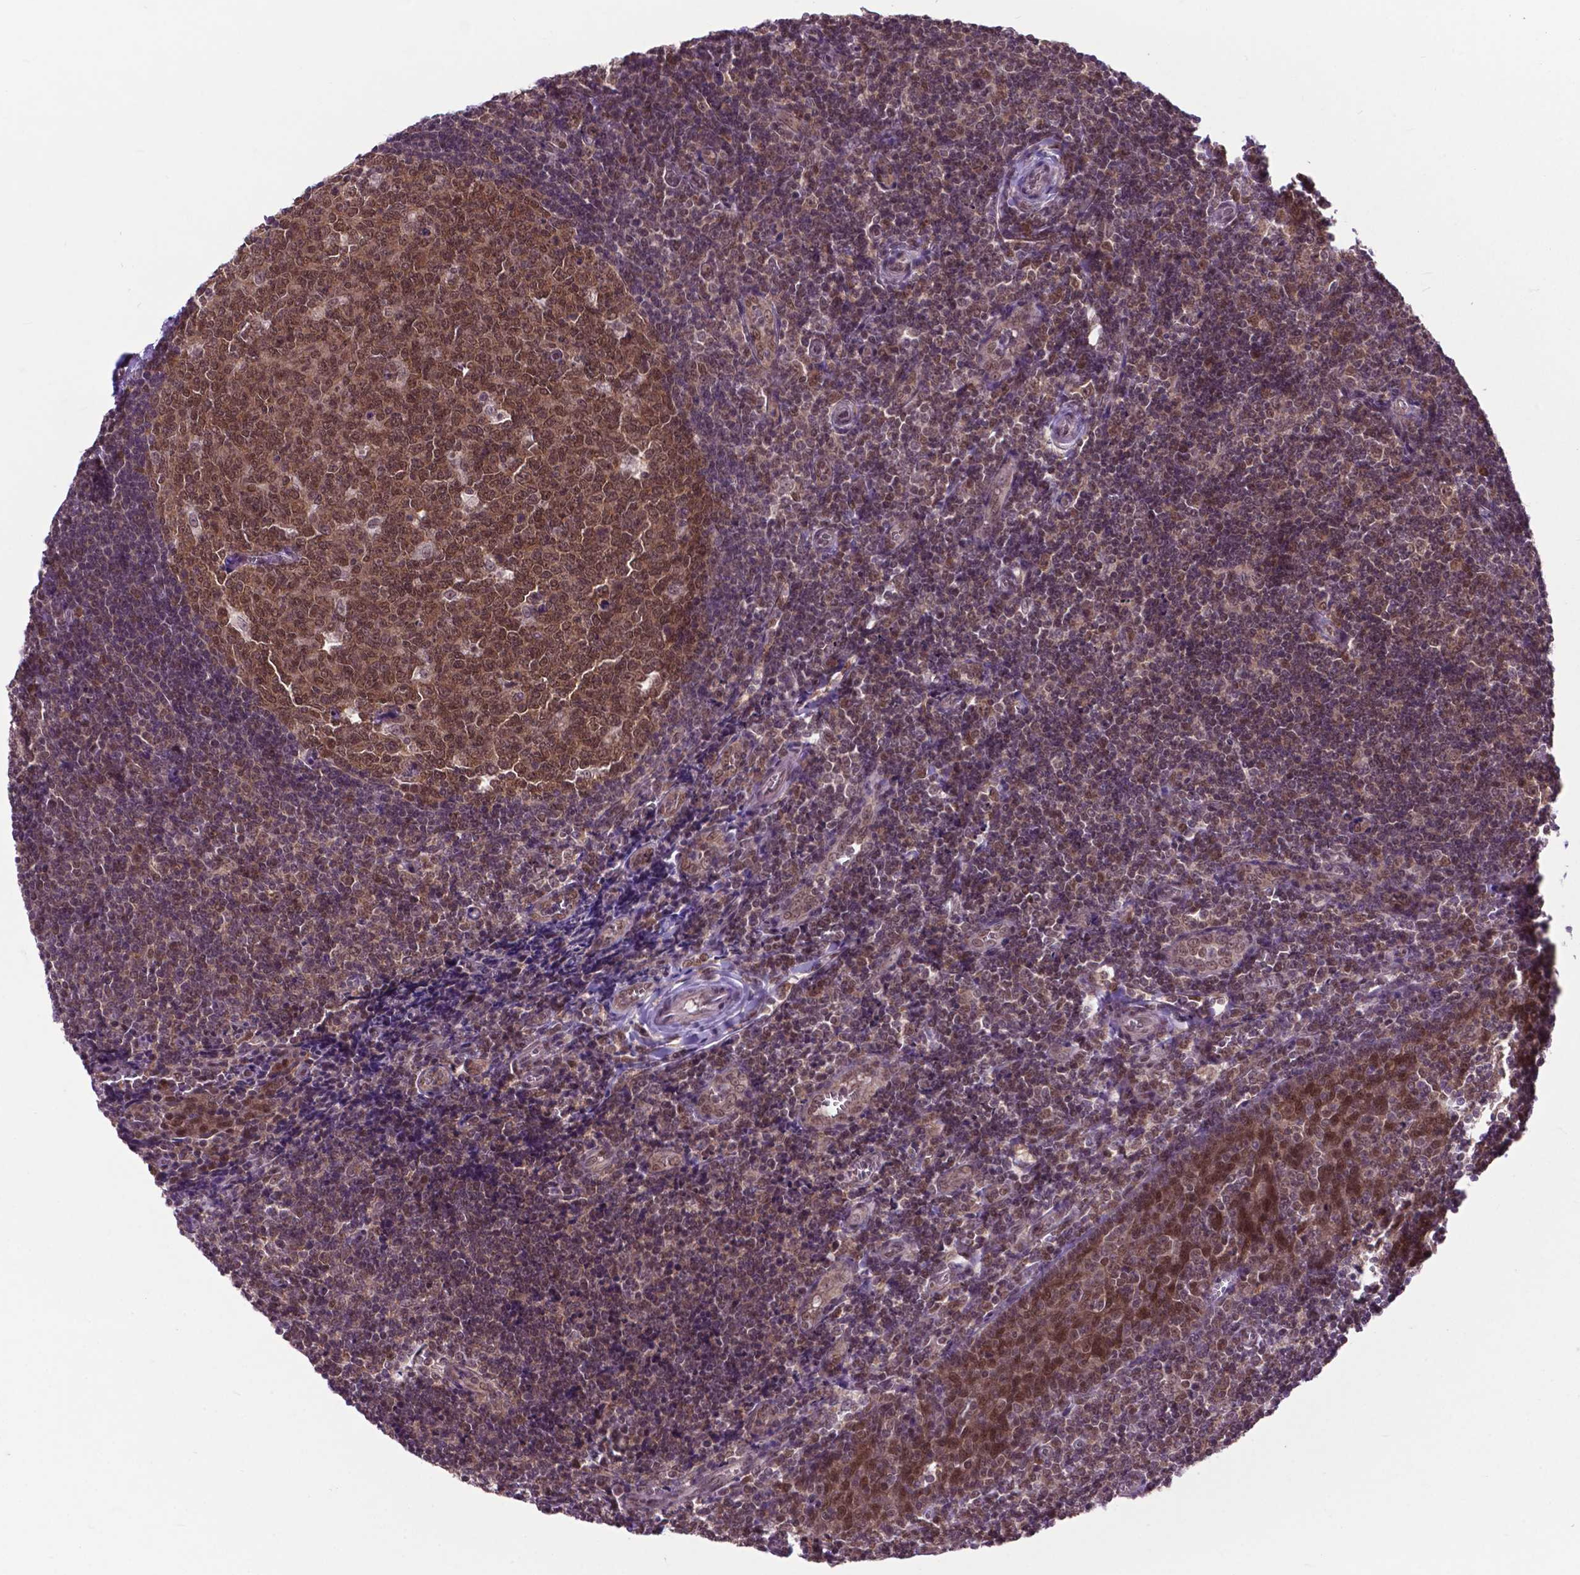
{"staining": {"intensity": "moderate", "quantity": ">75%", "location": "cytoplasmic/membranous,nuclear"}, "tissue": "tonsil", "cell_type": "Germinal center cells", "image_type": "normal", "snomed": [{"axis": "morphology", "description": "Normal tissue, NOS"}, {"axis": "morphology", "description": "Inflammation, NOS"}, {"axis": "topography", "description": "Tonsil"}], "caption": "Protein analysis of unremarkable tonsil displays moderate cytoplasmic/membranous,nuclear staining in approximately >75% of germinal center cells.", "gene": "FAF1", "patient": {"sex": "female", "age": 31}}